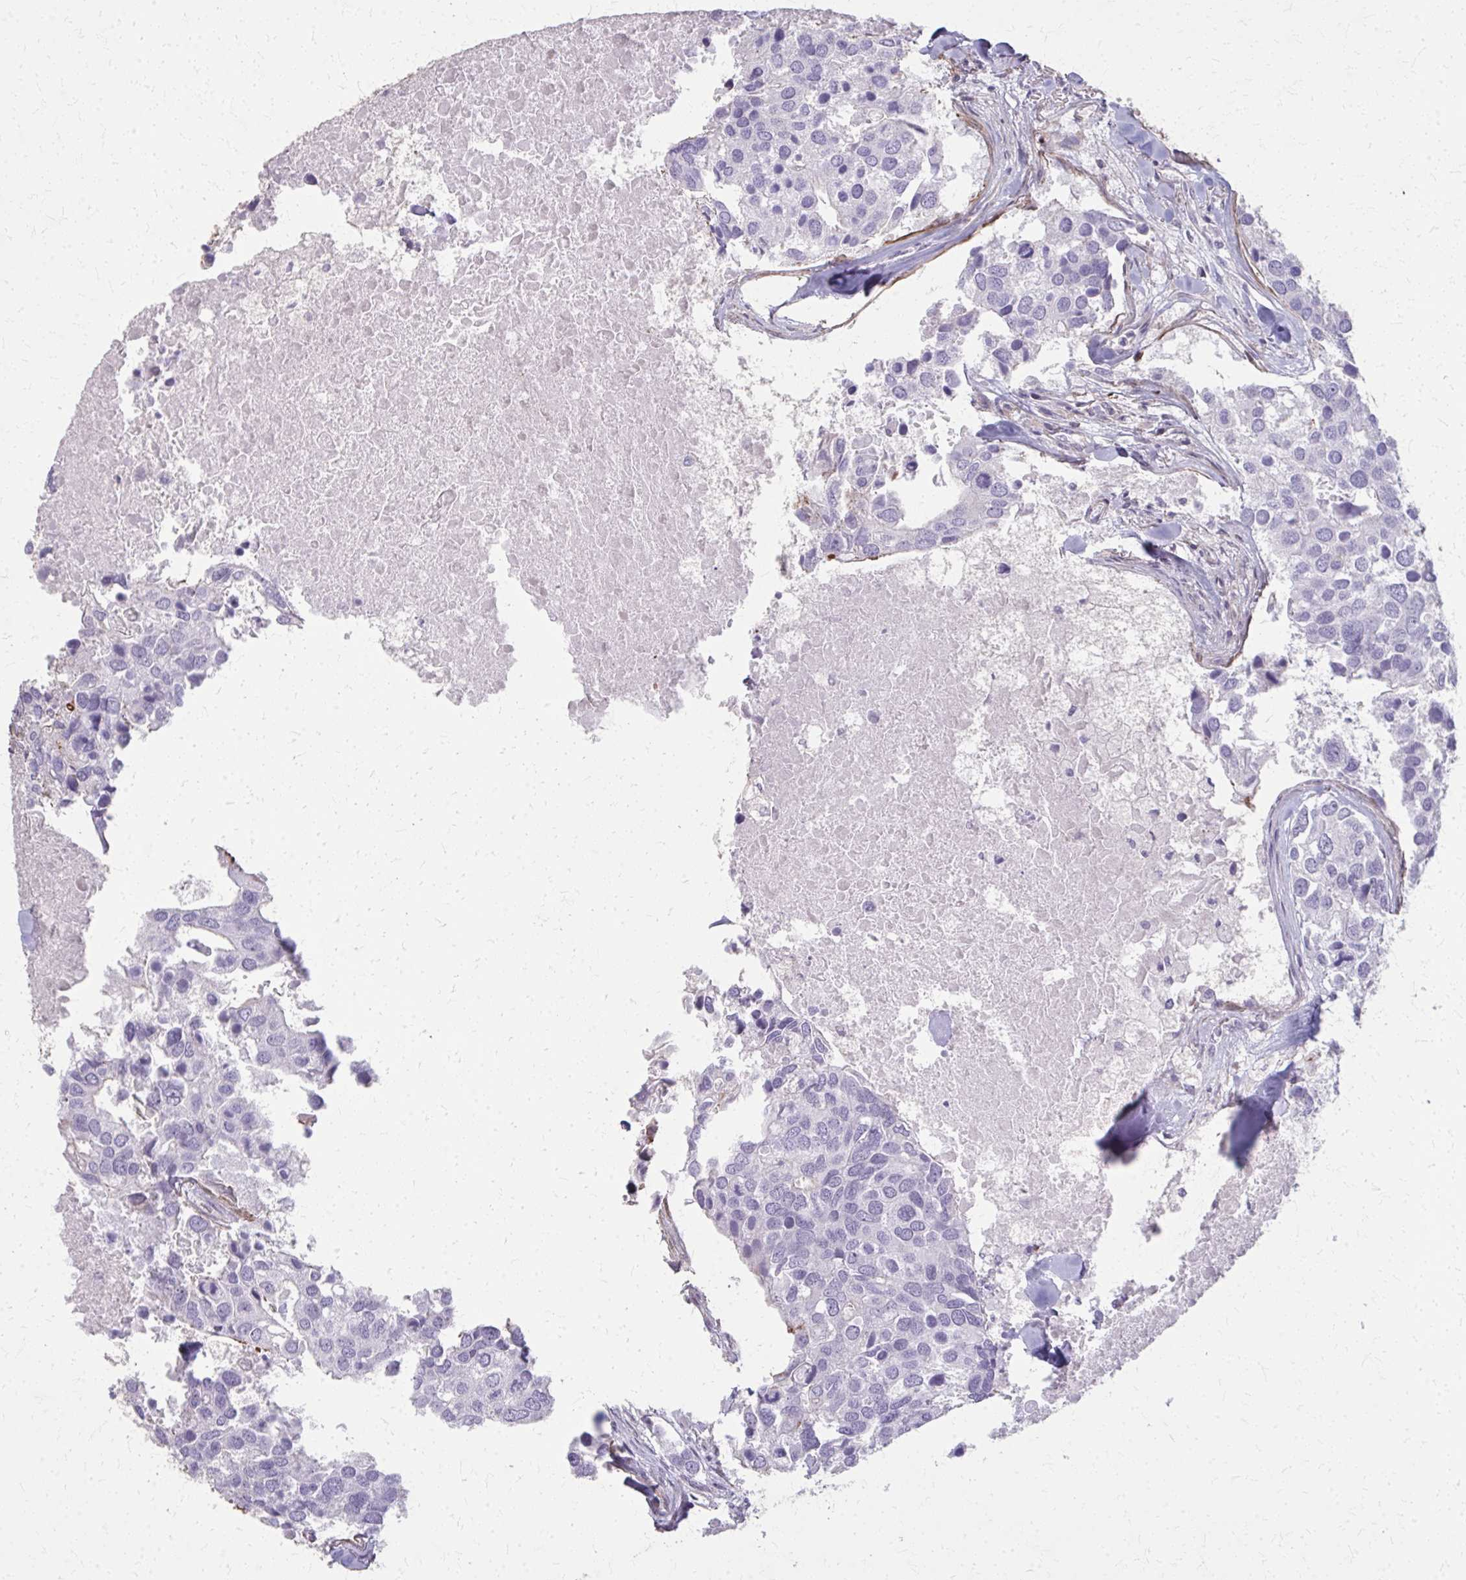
{"staining": {"intensity": "negative", "quantity": "none", "location": "none"}, "tissue": "breast cancer", "cell_type": "Tumor cells", "image_type": "cancer", "snomed": [{"axis": "morphology", "description": "Duct carcinoma"}, {"axis": "topography", "description": "Breast"}], "caption": "There is no significant positivity in tumor cells of breast cancer (intraductal carcinoma). (IHC, brightfield microscopy, high magnification).", "gene": "TENM4", "patient": {"sex": "female", "age": 83}}